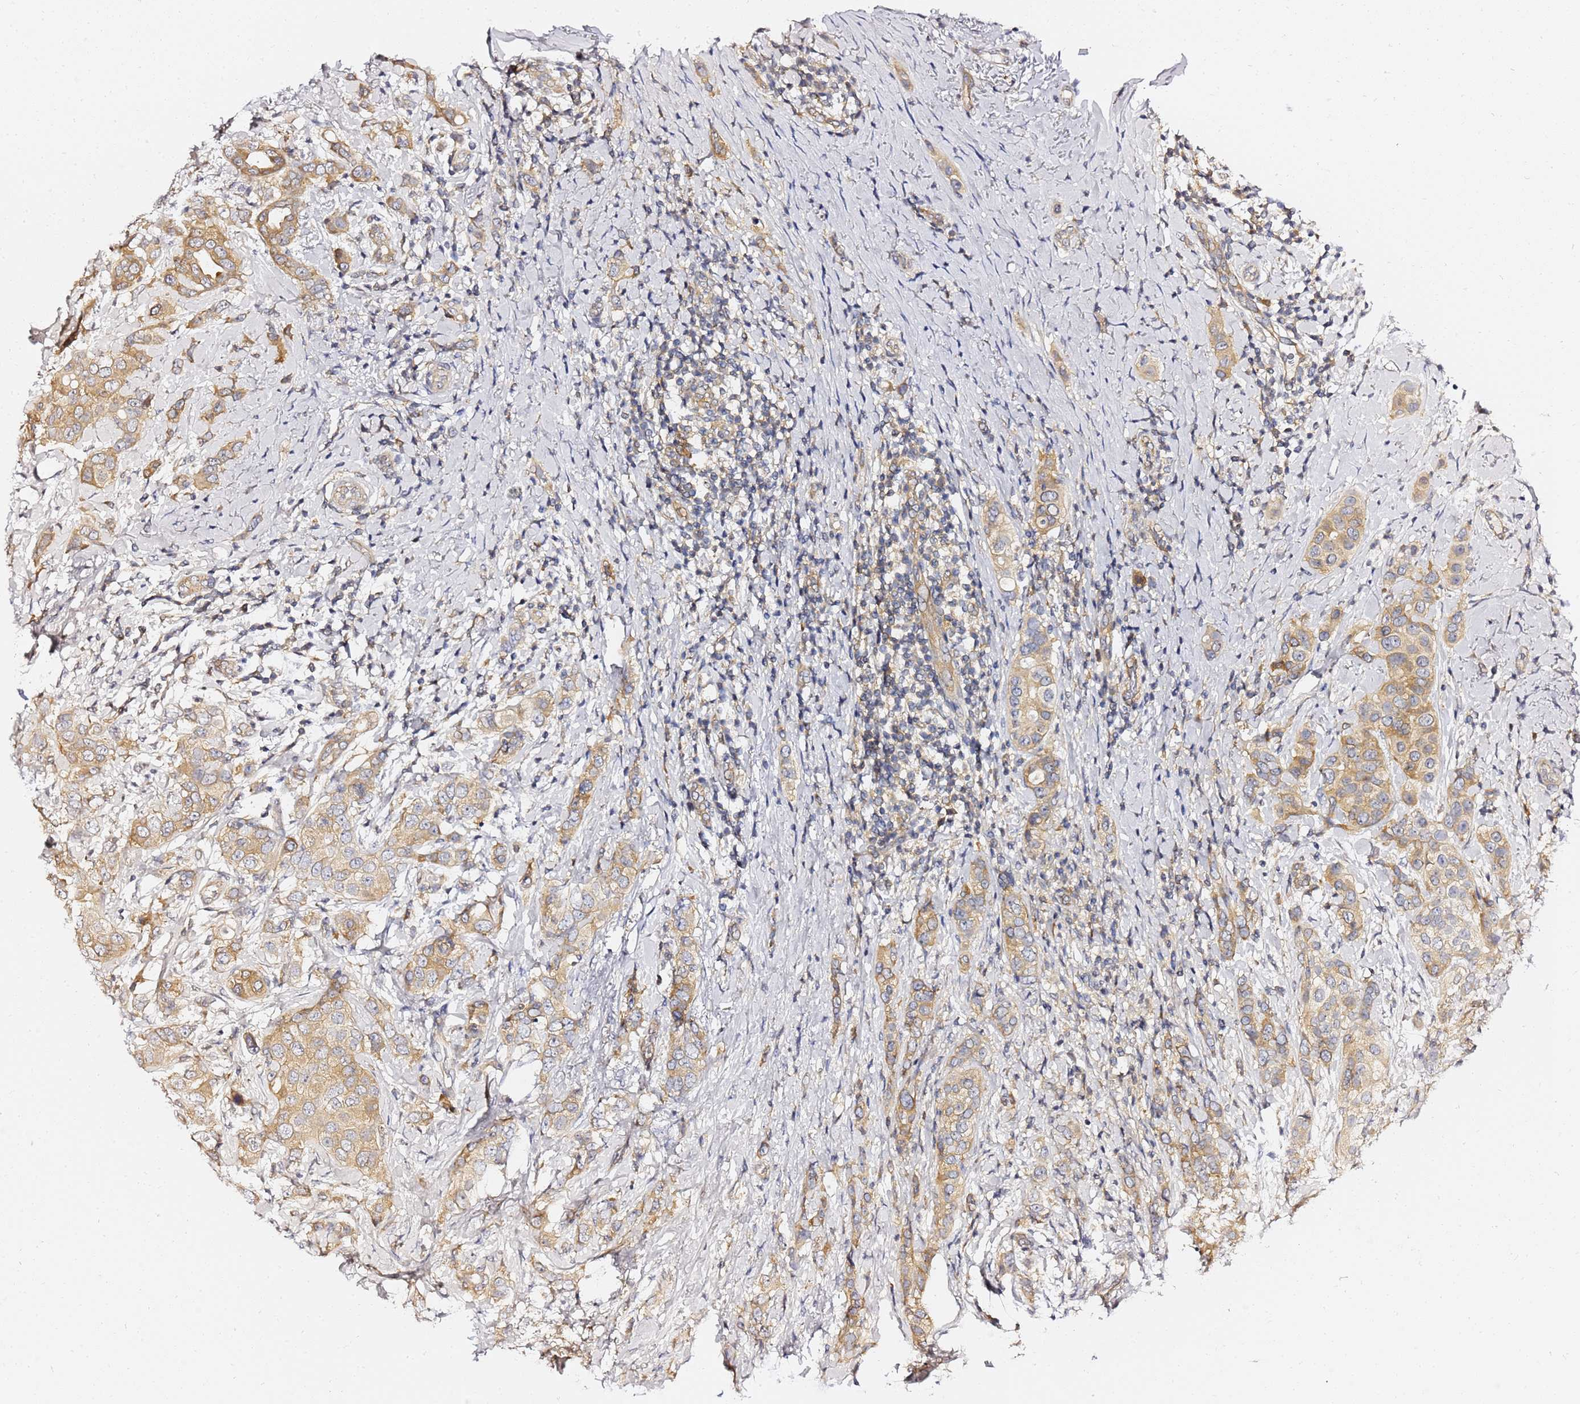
{"staining": {"intensity": "weak", "quantity": ">75%", "location": "cytoplasmic/membranous"}, "tissue": "breast cancer", "cell_type": "Tumor cells", "image_type": "cancer", "snomed": [{"axis": "morphology", "description": "Lobular carcinoma"}, {"axis": "topography", "description": "Breast"}], "caption": "Immunohistochemistry histopathology image of lobular carcinoma (breast) stained for a protein (brown), which shows low levels of weak cytoplasmic/membranous expression in approximately >75% of tumor cells.", "gene": "LENG1", "patient": {"sex": "female", "age": 51}}